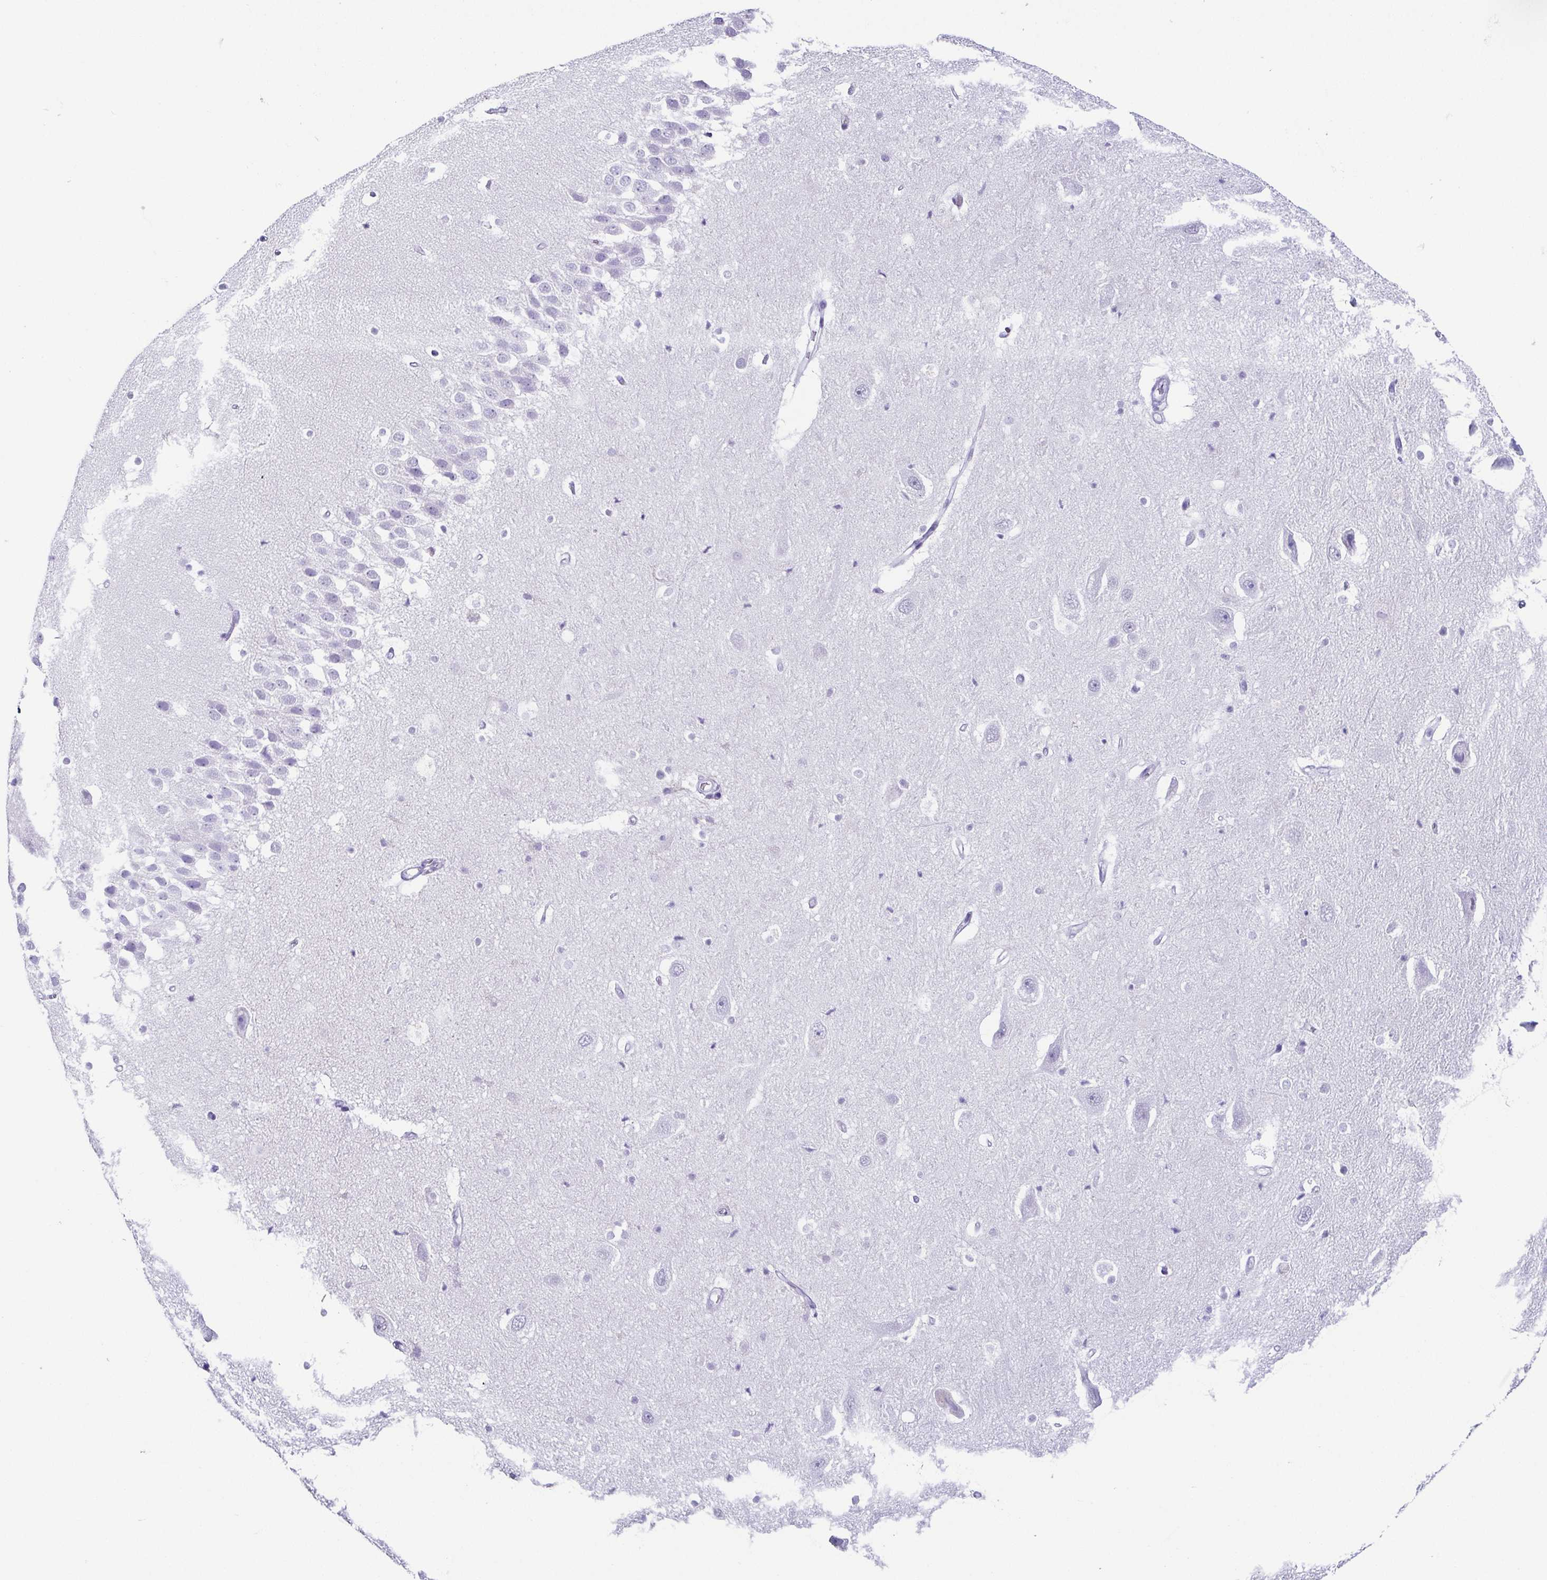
{"staining": {"intensity": "negative", "quantity": "none", "location": "none"}, "tissue": "hippocampus", "cell_type": "Glial cells", "image_type": "normal", "snomed": [{"axis": "morphology", "description": "Normal tissue, NOS"}, {"axis": "topography", "description": "Hippocampus"}], "caption": "Hippocampus was stained to show a protein in brown. There is no significant staining in glial cells. (Stains: DAB (3,3'-diaminobenzidine) immunohistochemistry (IHC) with hematoxylin counter stain, Microscopy: brightfield microscopy at high magnification).", "gene": "ESX1", "patient": {"sex": "male", "age": 26}}